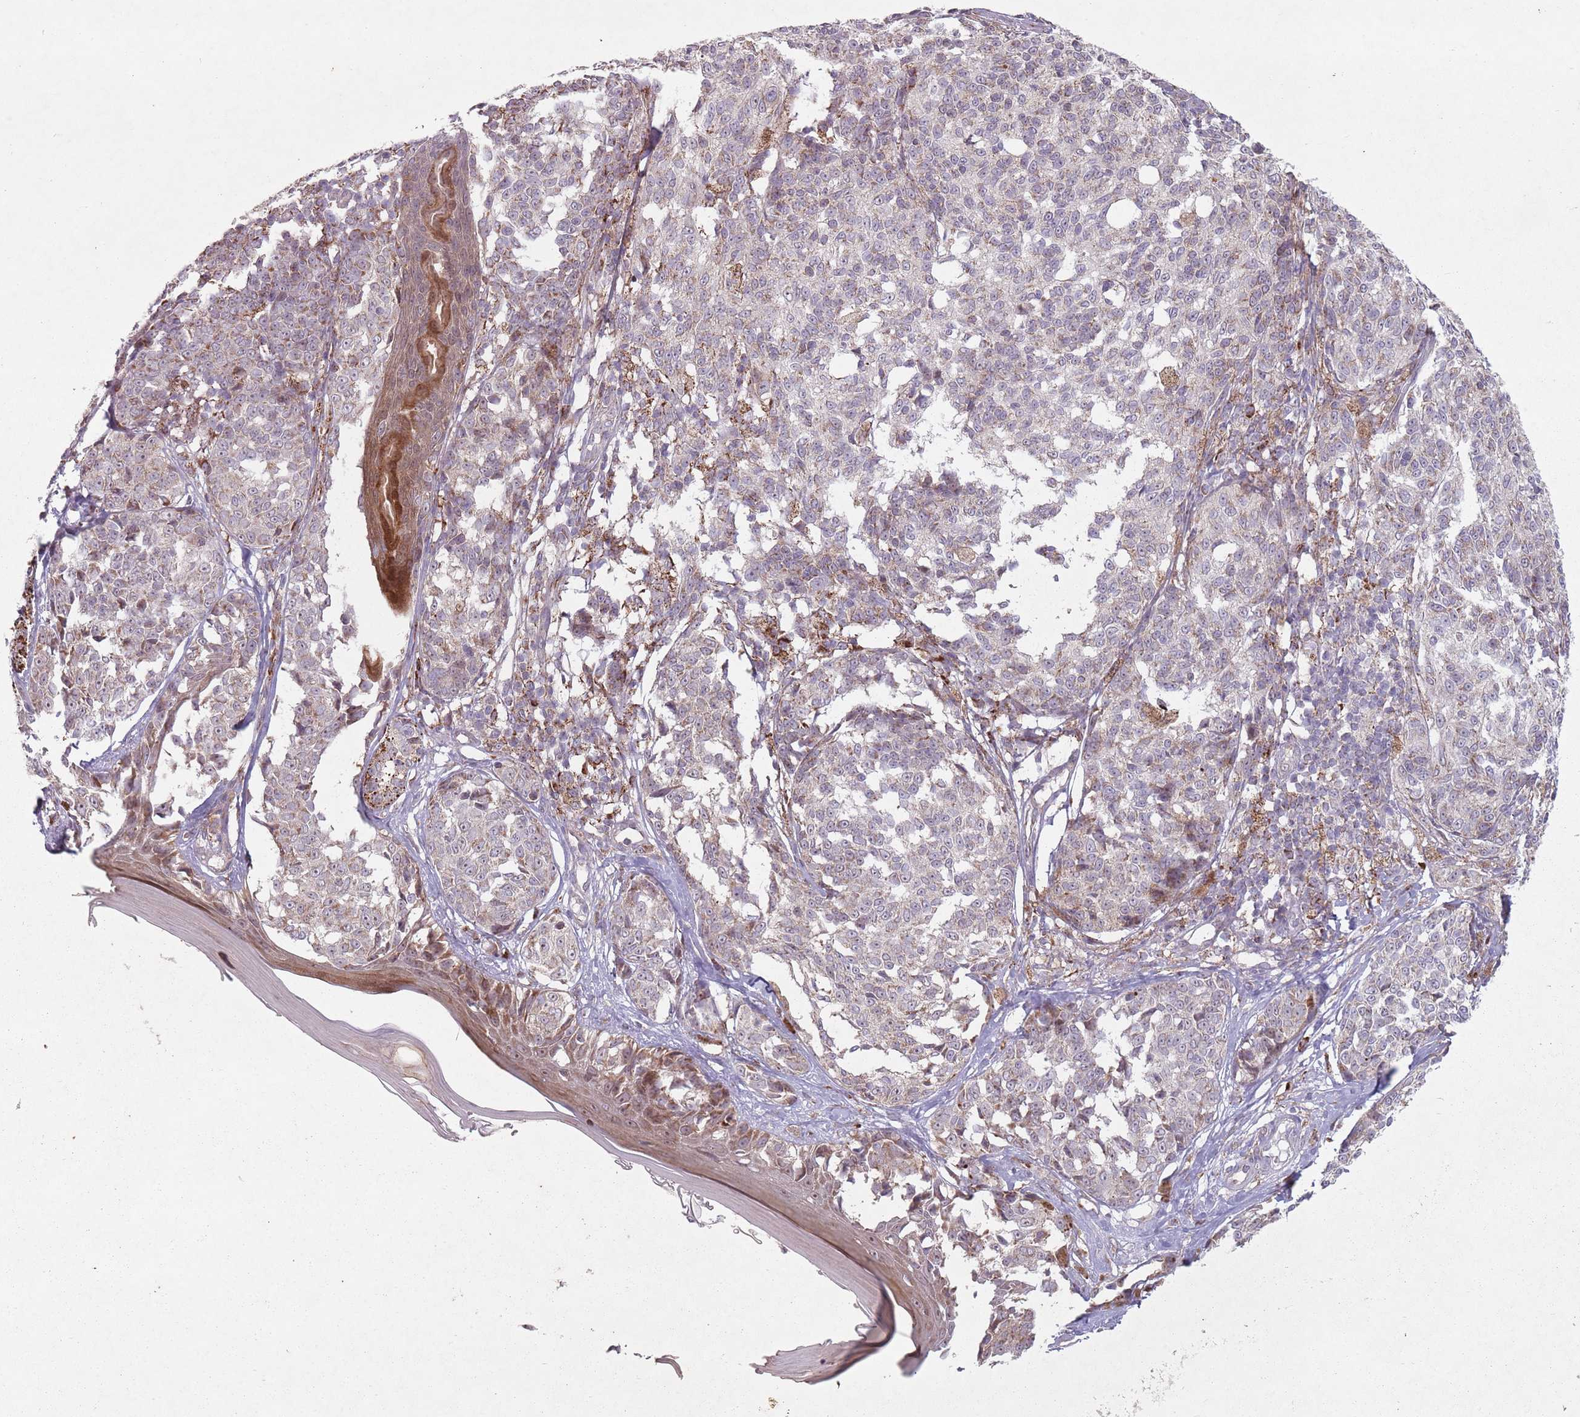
{"staining": {"intensity": "weak", "quantity": "<25%", "location": "cytoplasmic/membranous"}, "tissue": "melanoma", "cell_type": "Tumor cells", "image_type": "cancer", "snomed": [{"axis": "morphology", "description": "Malignant melanoma, NOS"}, {"axis": "topography", "description": "Skin of upper extremity"}], "caption": "Immunohistochemical staining of malignant melanoma exhibits no significant positivity in tumor cells. (DAB (3,3'-diaminobenzidine) immunohistochemistry with hematoxylin counter stain).", "gene": "OR10Q1", "patient": {"sex": "male", "age": 40}}